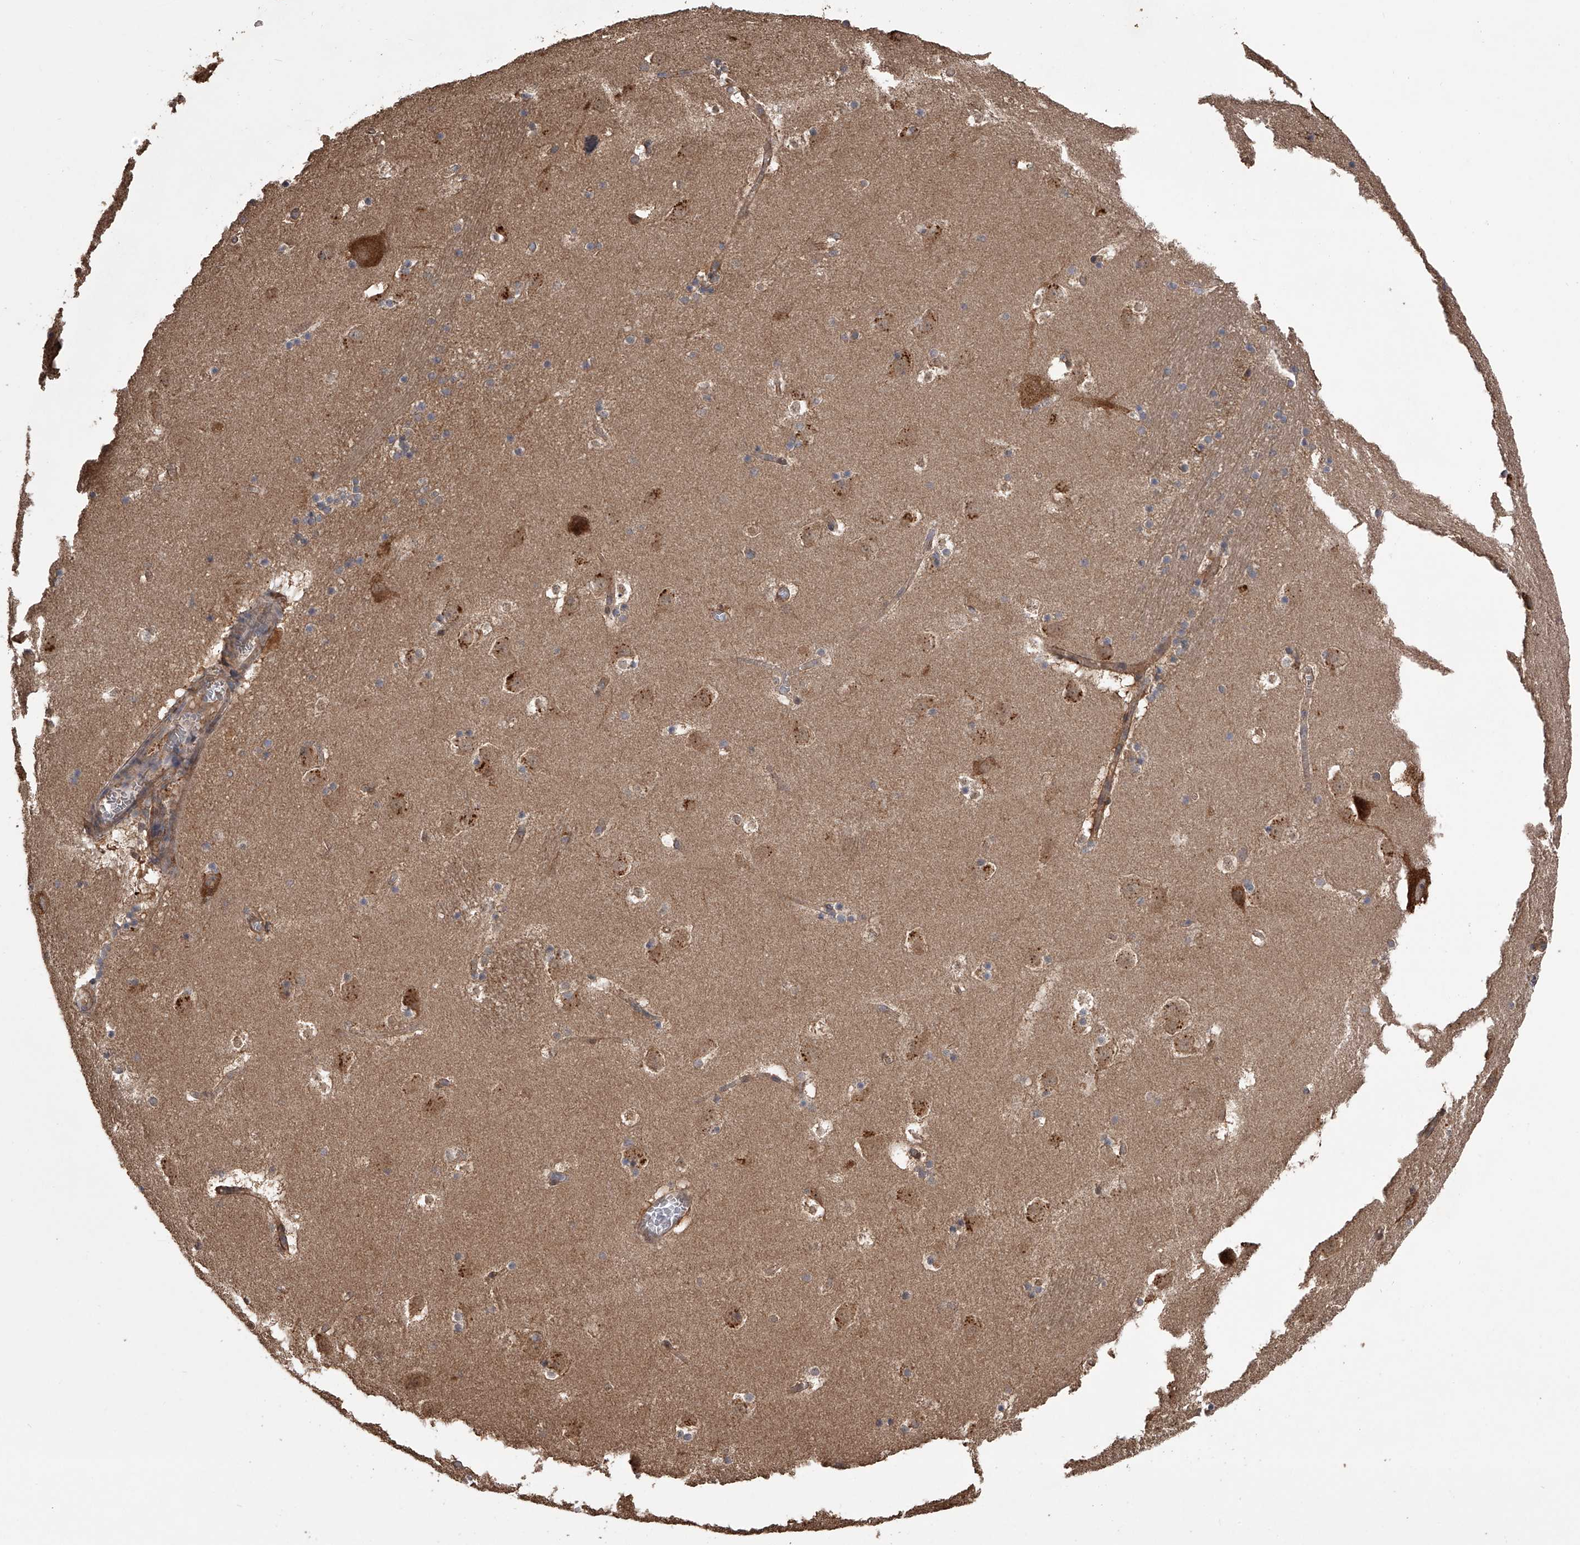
{"staining": {"intensity": "negative", "quantity": "none", "location": "none"}, "tissue": "caudate", "cell_type": "Glial cells", "image_type": "normal", "snomed": [{"axis": "morphology", "description": "Normal tissue, NOS"}, {"axis": "topography", "description": "Lateral ventricle wall"}], "caption": "IHC histopathology image of benign human caudate stained for a protein (brown), which shows no positivity in glial cells.", "gene": "ZNF343", "patient": {"sex": "male", "age": 45}}